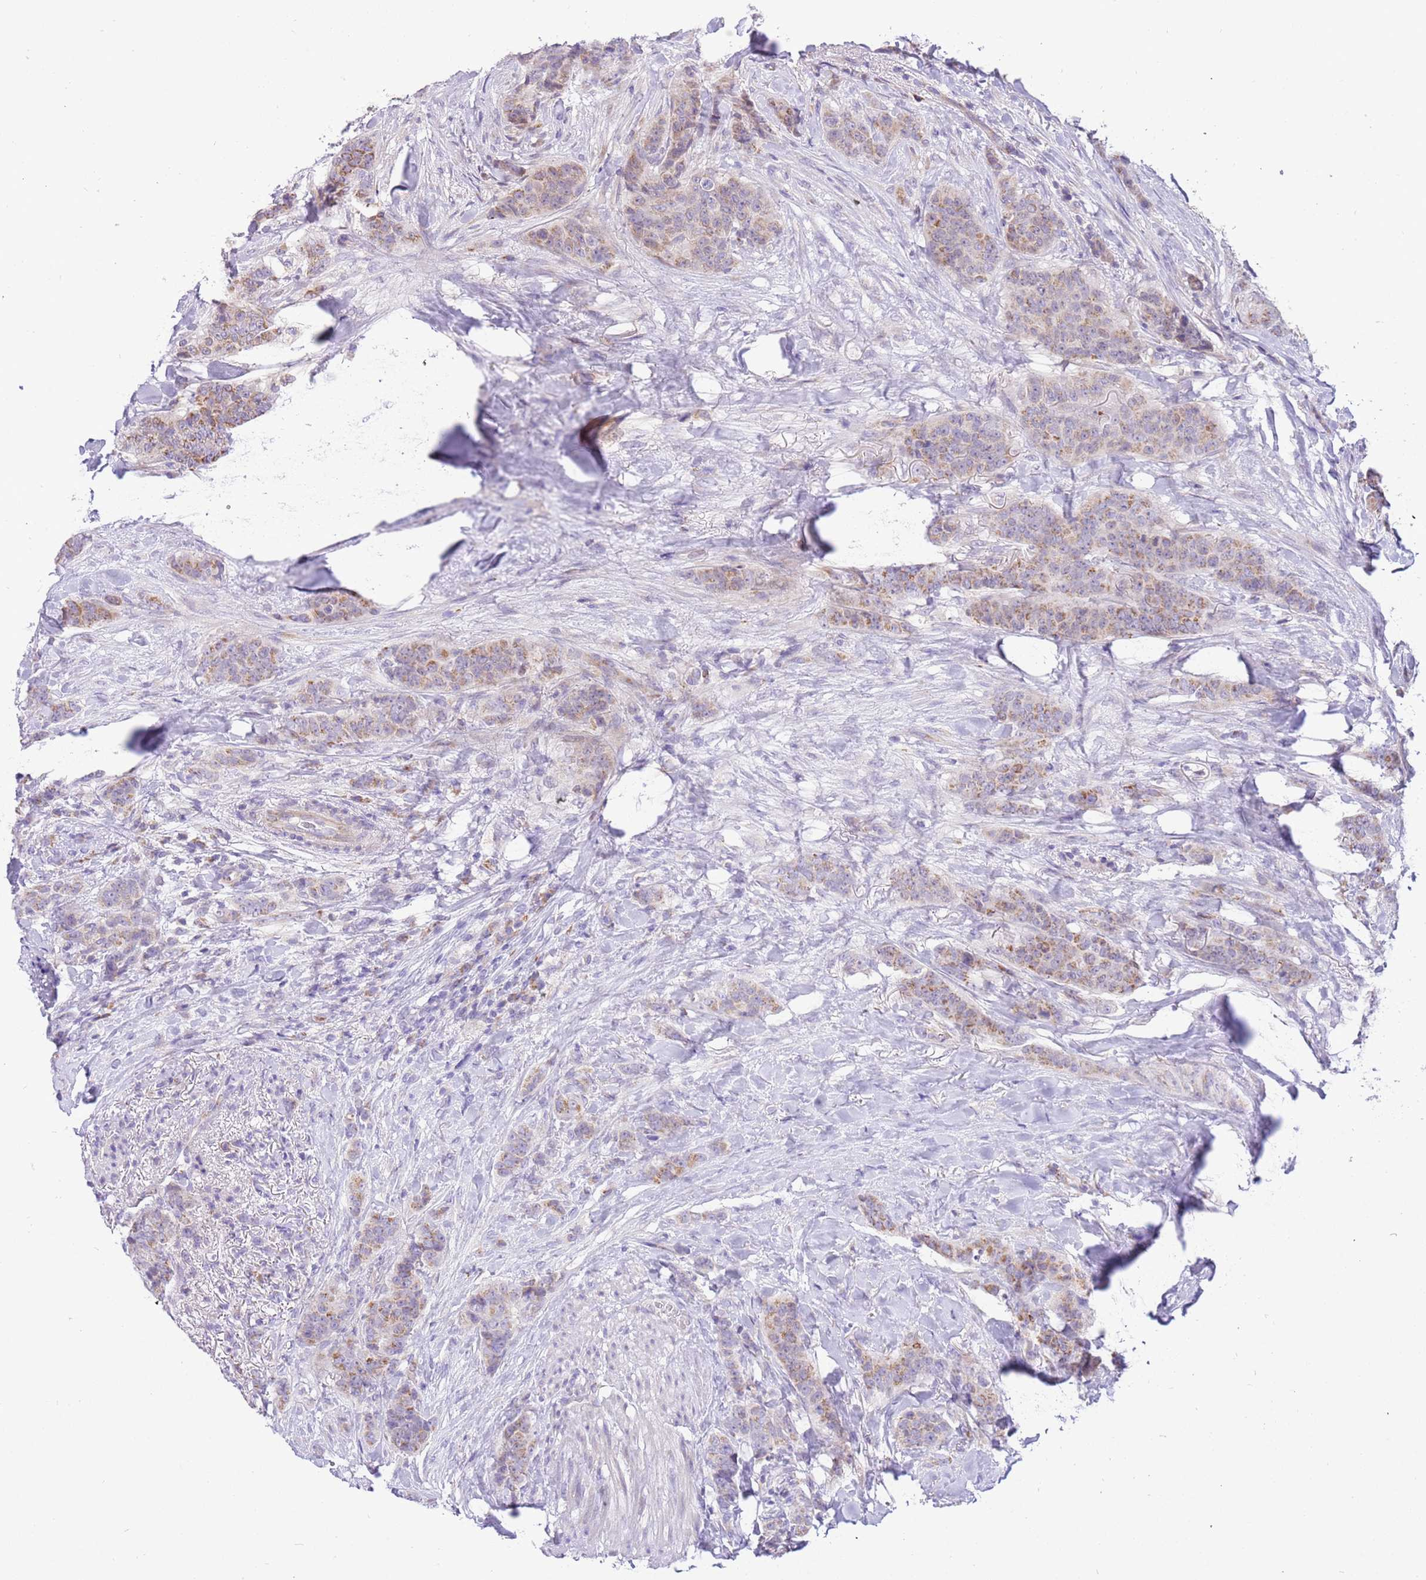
{"staining": {"intensity": "weak", "quantity": "25%-75%", "location": "cytoplasmic/membranous"}, "tissue": "breast cancer", "cell_type": "Tumor cells", "image_type": "cancer", "snomed": [{"axis": "morphology", "description": "Duct carcinoma"}, {"axis": "topography", "description": "Breast"}], "caption": "Immunohistochemical staining of invasive ductal carcinoma (breast) exhibits low levels of weak cytoplasmic/membranous expression in about 25%-75% of tumor cells.", "gene": "COX17", "patient": {"sex": "female", "age": 40}}